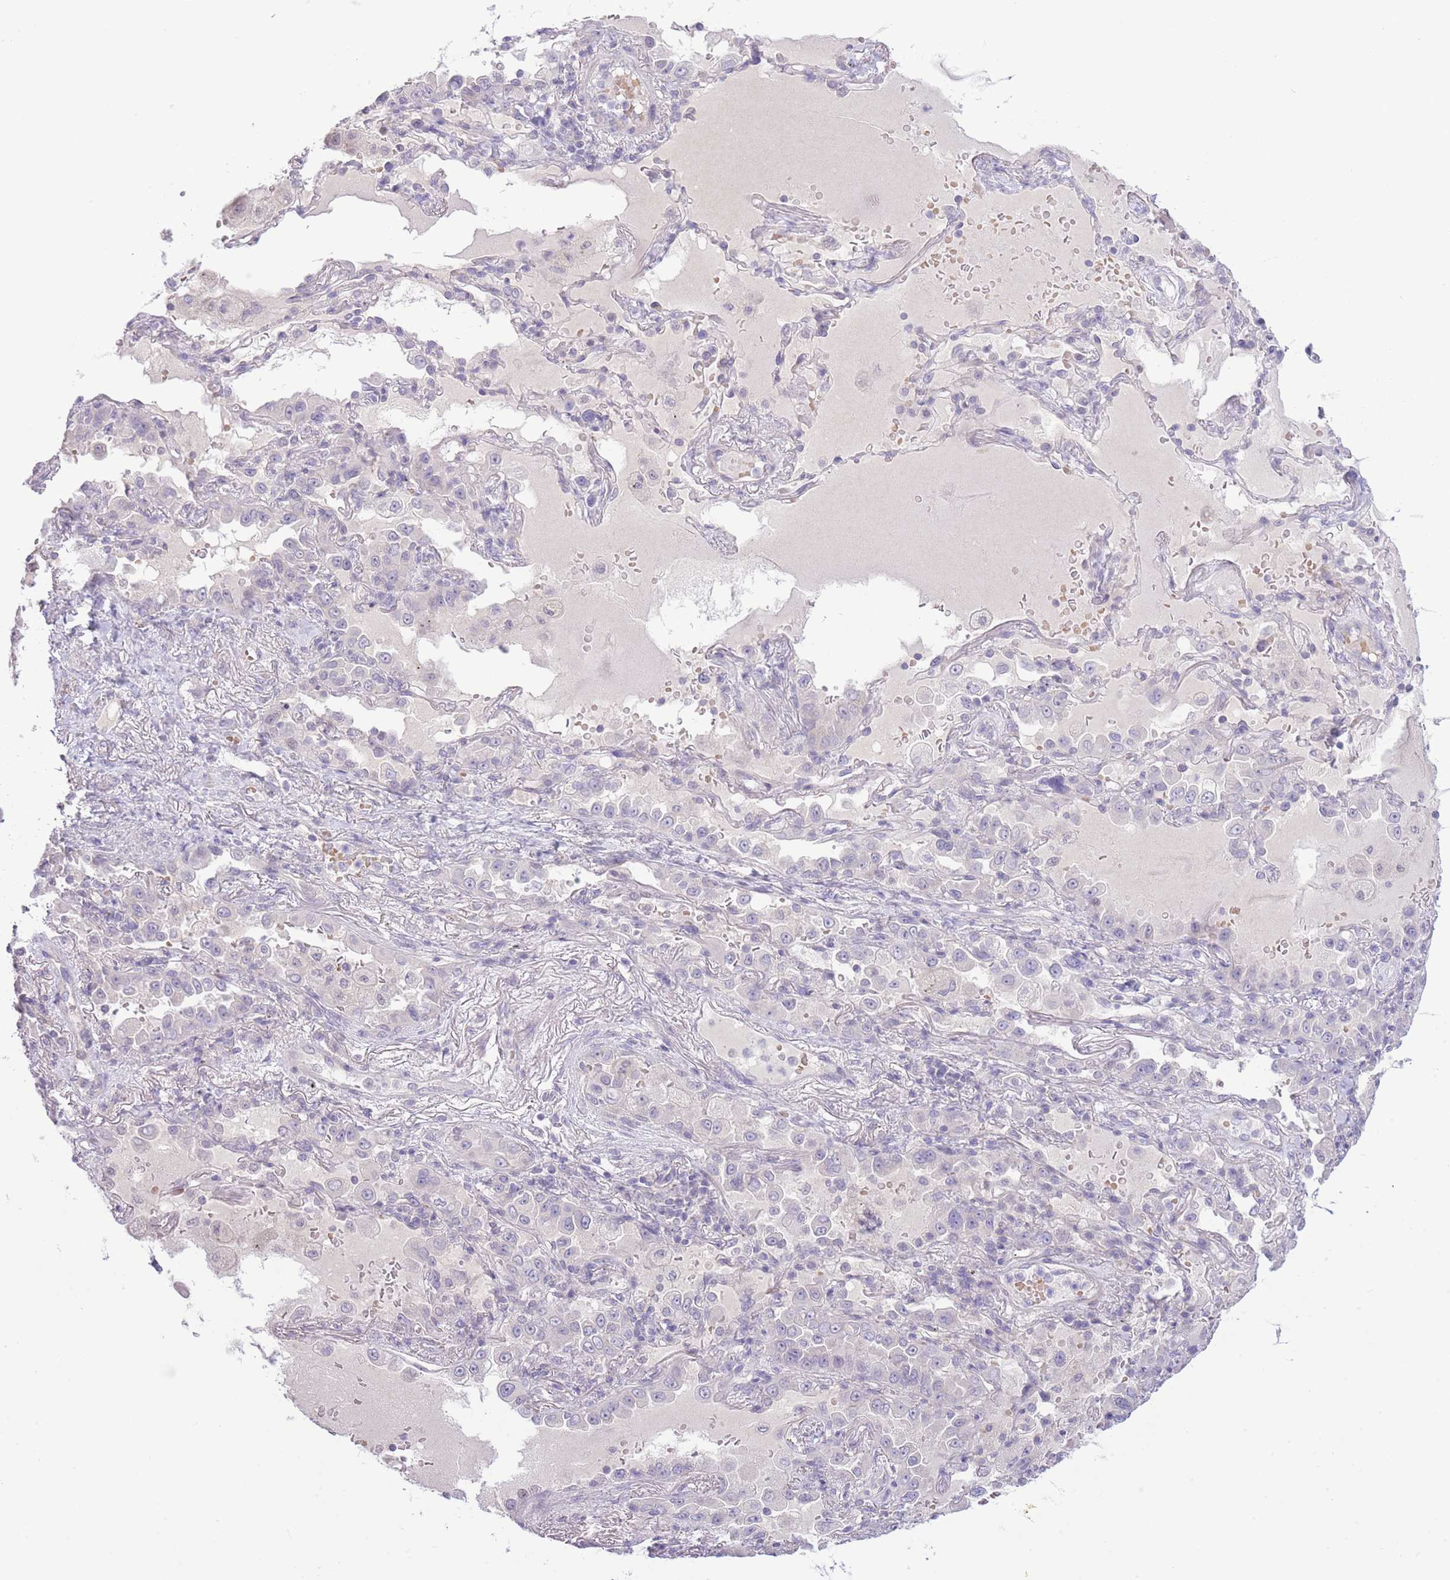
{"staining": {"intensity": "negative", "quantity": "none", "location": "none"}, "tissue": "lung cancer", "cell_type": "Tumor cells", "image_type": "cancer", "snomed": [{"axis": "morphology", "description": "Squamous cell carcinoma, NOS"}, {"axis": "topography", "description": "Lung"}], "caption": "Human squamous cell carcinoma (lung) stained for a protein using IHC demonstrates no expression in tumor cells.", "gene": "FBXO46", "patient": {"sex": "male", "age": 74}}